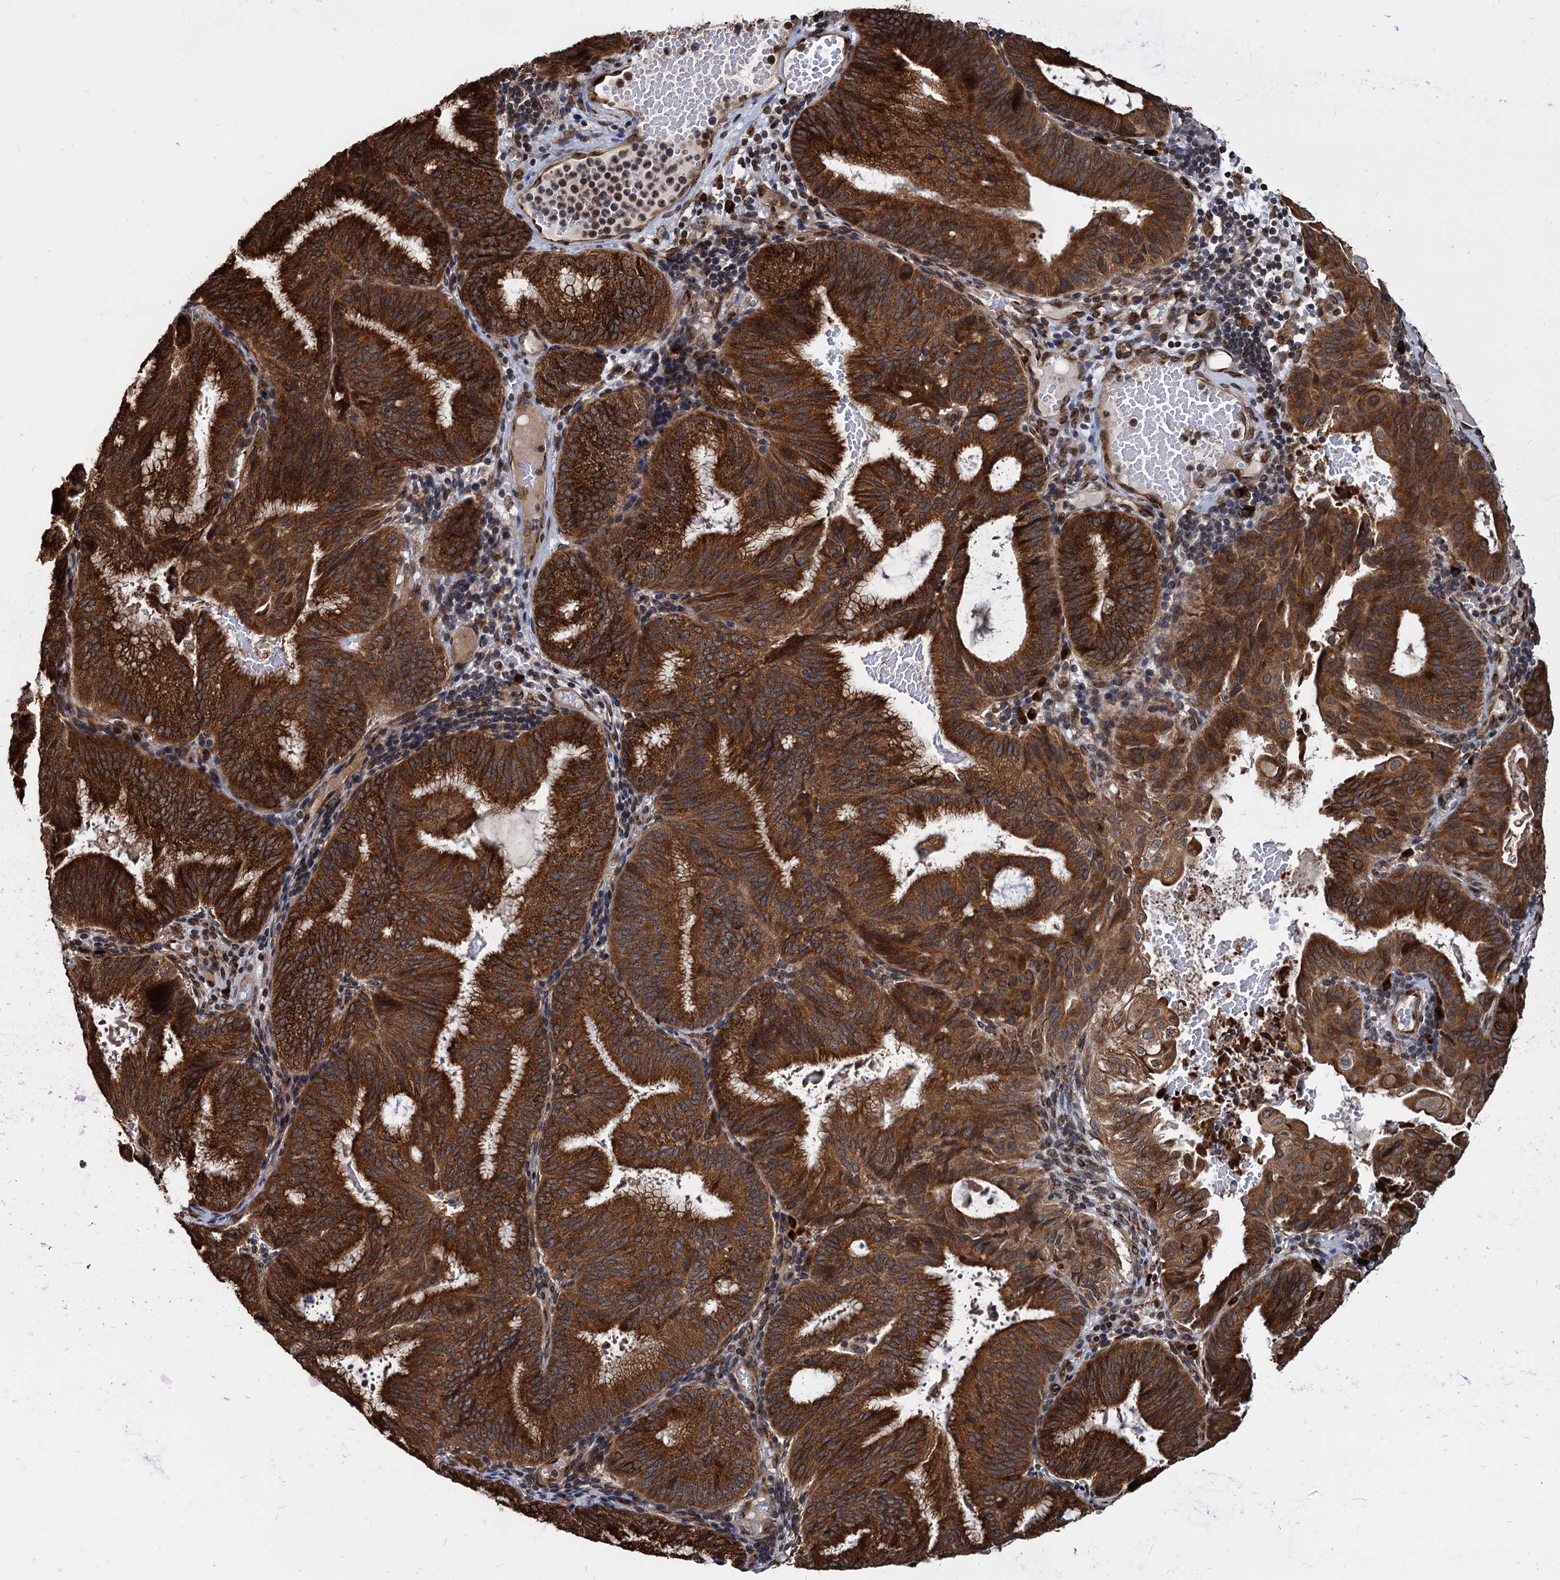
{"staining": {"intensity": "strong", "quantity": ">75%", "location": "cytoplasmic/membranous"}, "tissue": "endometrial cancer", "cell_type": "Tumor cells", "image_type": "cancer", "snomed": [{"axis": "morphology", "description": "Adenocarcinoma, NOS"}, {"axis": "topography", "description": "Endometrium"}], "caption": "Protein analysis of endometrial adenocarcinoma tissue displays strong cytoplasmic/membranous expression in approximately >75% of tumor cells.", "gene": "SAAL1", "patient": {"sex": "female", "age": 49}}